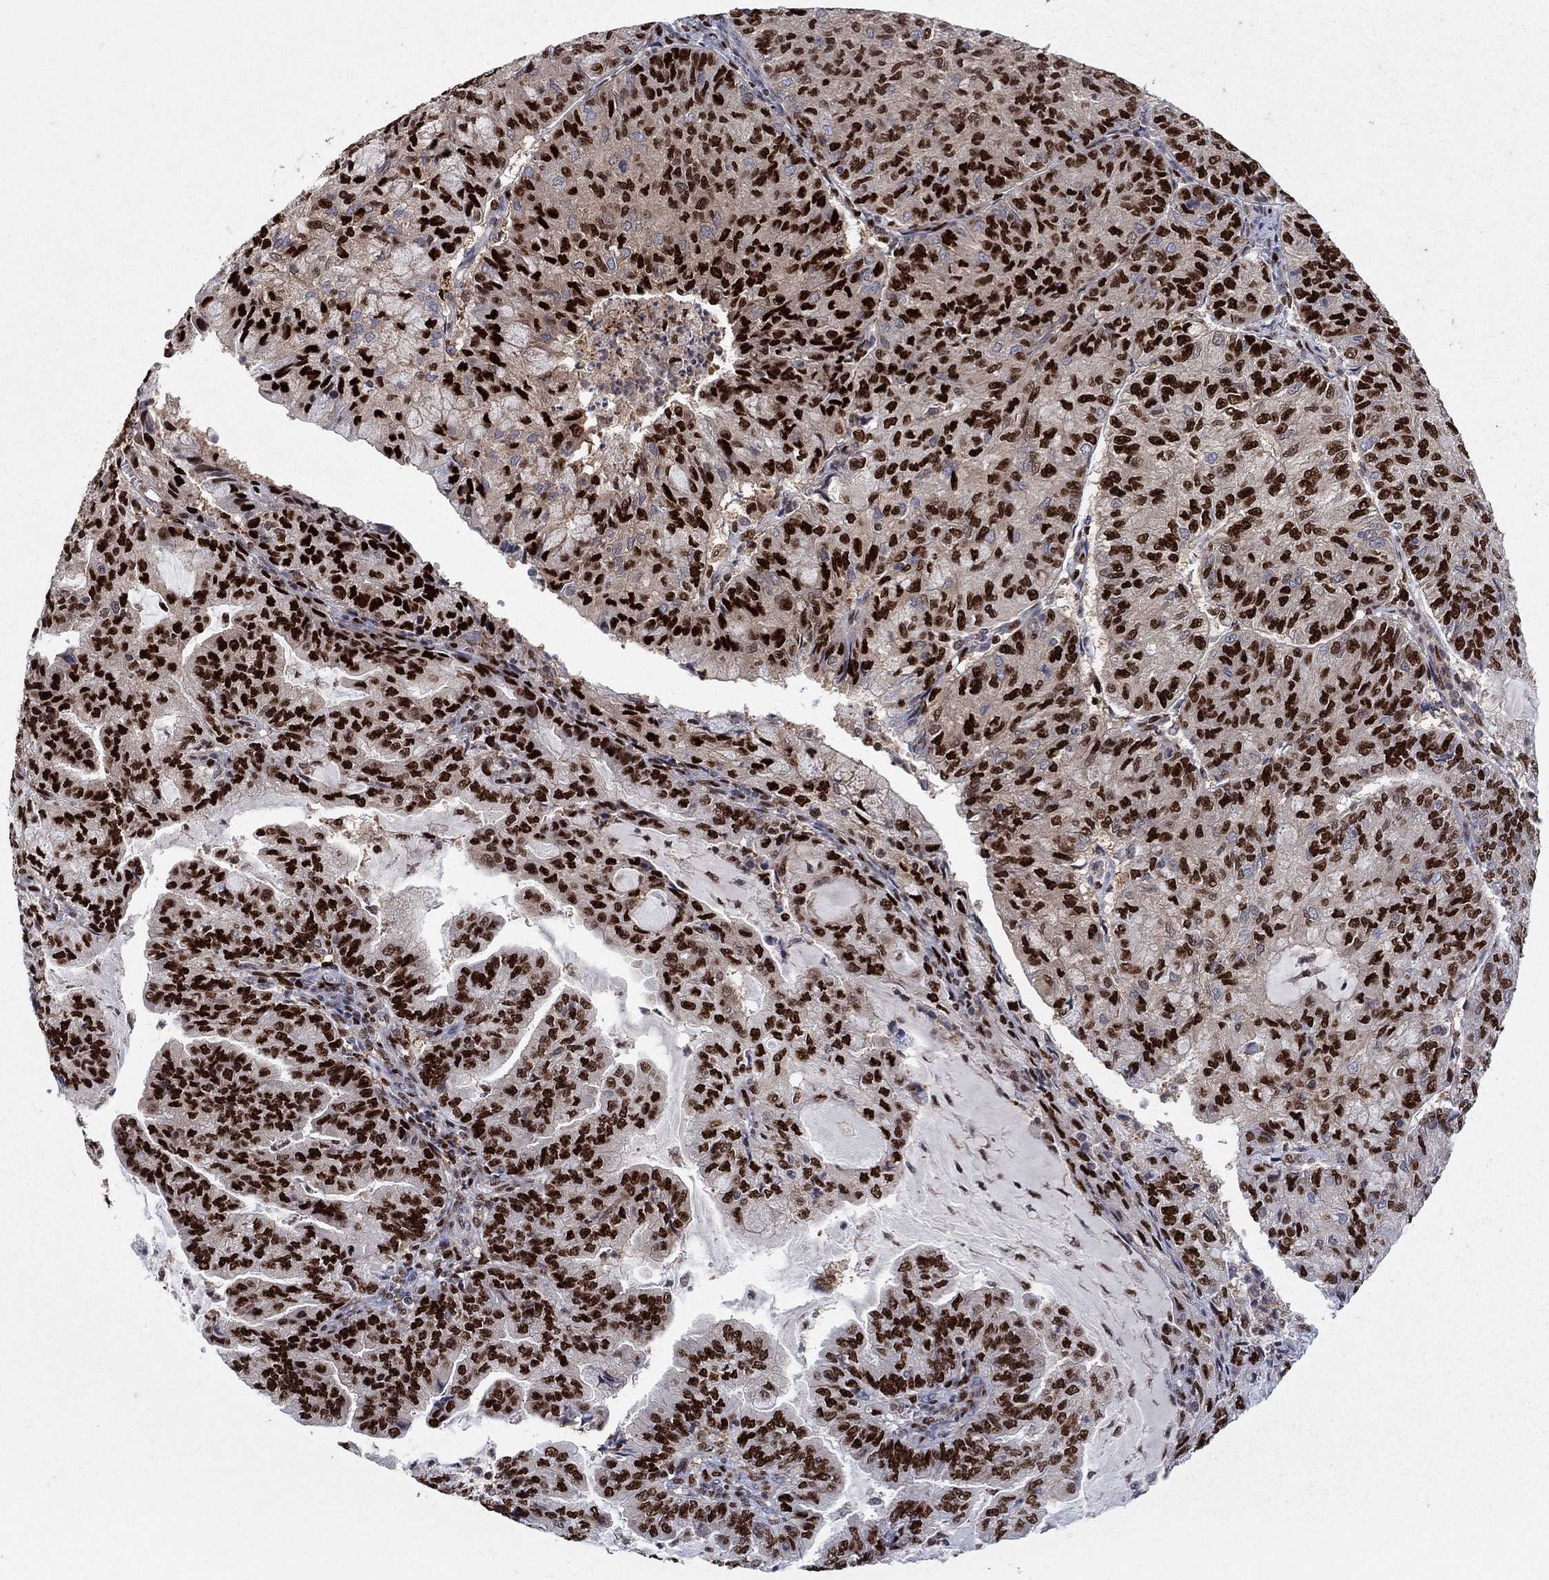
{"staining": {"intensity": "strong", "quantity": ">75%", "location": "nuclear"}, "tissue": "endometrial cancer", "cell_type": "Tumor cells", "image_type": "cancer", "snomed": [{"axis": "morphology", "description": "Adenocarcinoma, NOS"}, {"axis": "topography", "description": "Endometrium"}], "caption": "Protein analysis of endometrial cancer (adenocarcinoma) tissue displays strong nuclear expression in approximately >75% of tumor cells.", "gene": "ZNHIT3", "patient": {"sex": "female", "age": 82}}